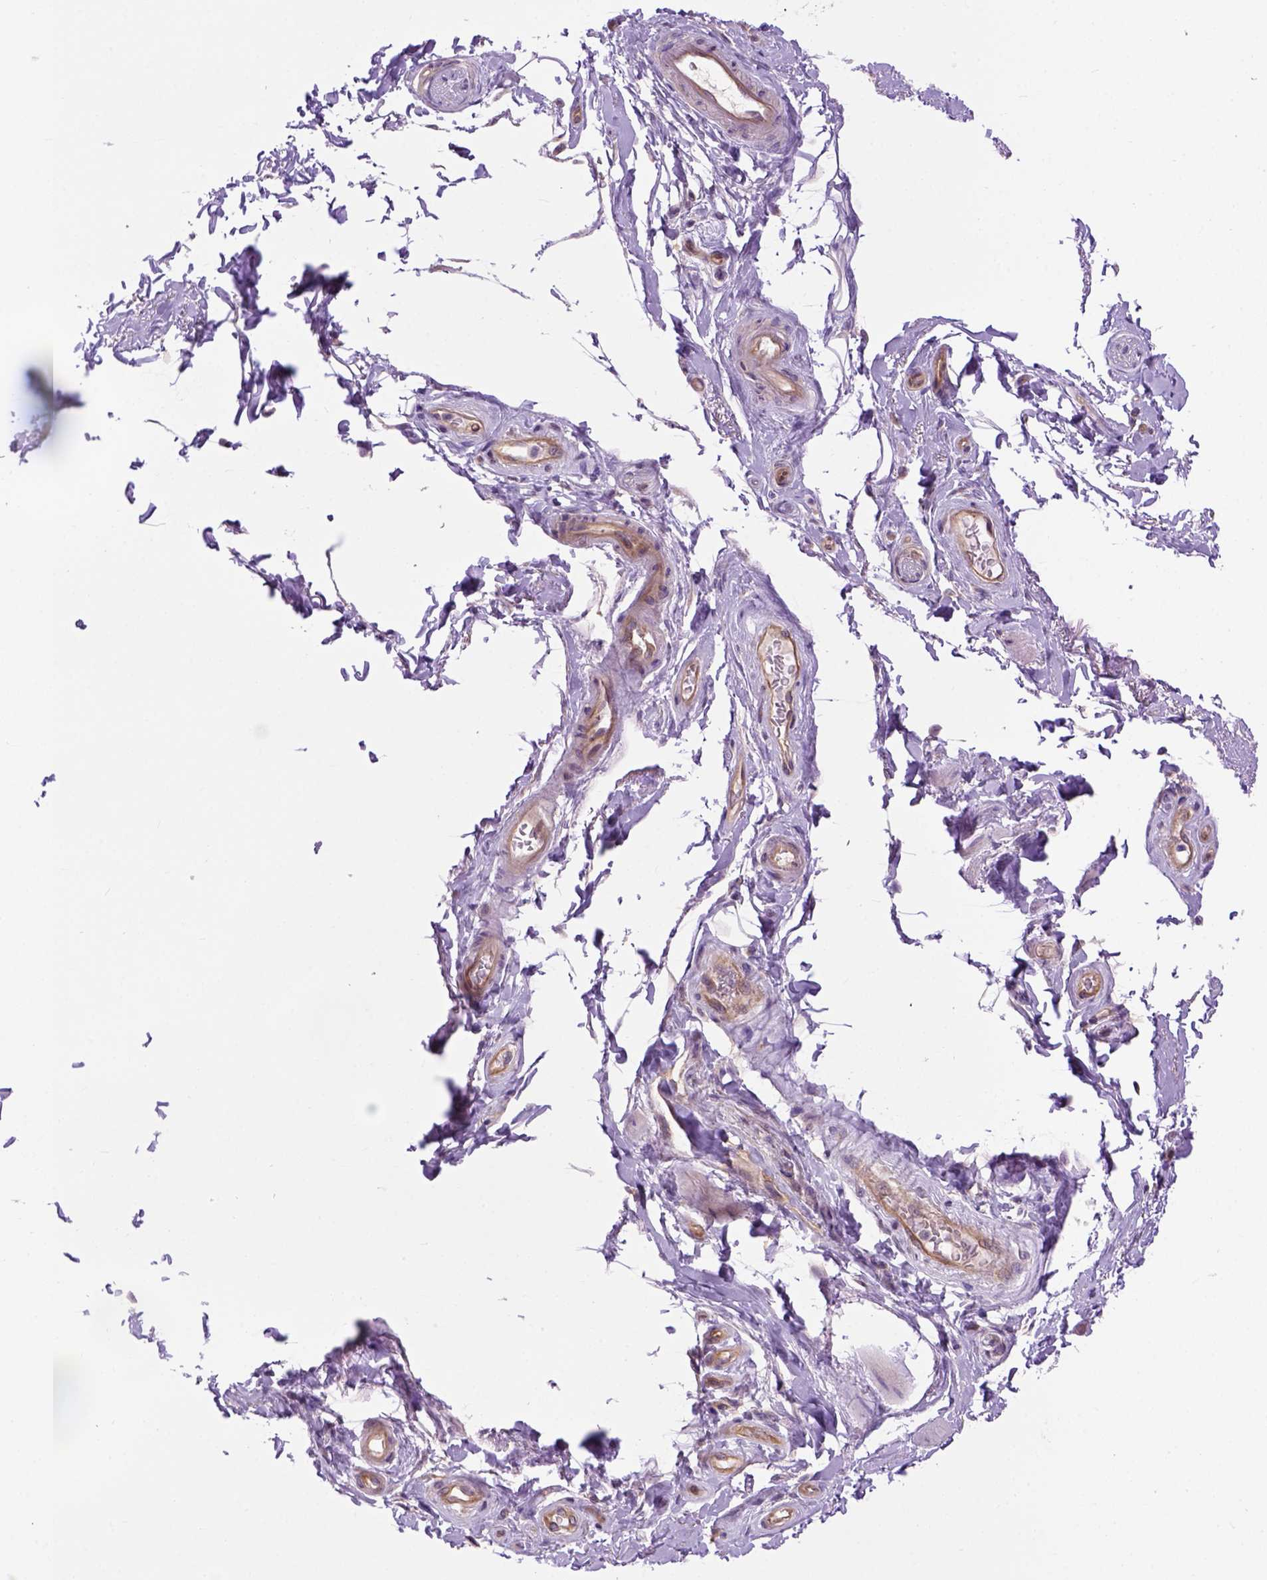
{"staining": {"intensity": "moderate", "quantity": ">75%", "location": "cytoplasmic/membranous"}, "tissue": "soft tissue", "cell_type": "Fibroblasts", "image_type": "normal", "snomed": [{"axis": "morphology", "description": "Normal tissue, NOS"}, {"axis": "topography", "description": "Anal"}, {"axis": "topography", "description": "Peripheral nerve tissue"}], "caption": "DAB immunohistochemical staining of unremarkable human soft tissue exhibits moderate cytoplasmic/membranous protein staining in about >75% of fibroblasts. The protein is shown in brown color, while the nuclei are stained blue.", "gene": "CASKIN2", "patient": {"sex": "male", "age": 51}}